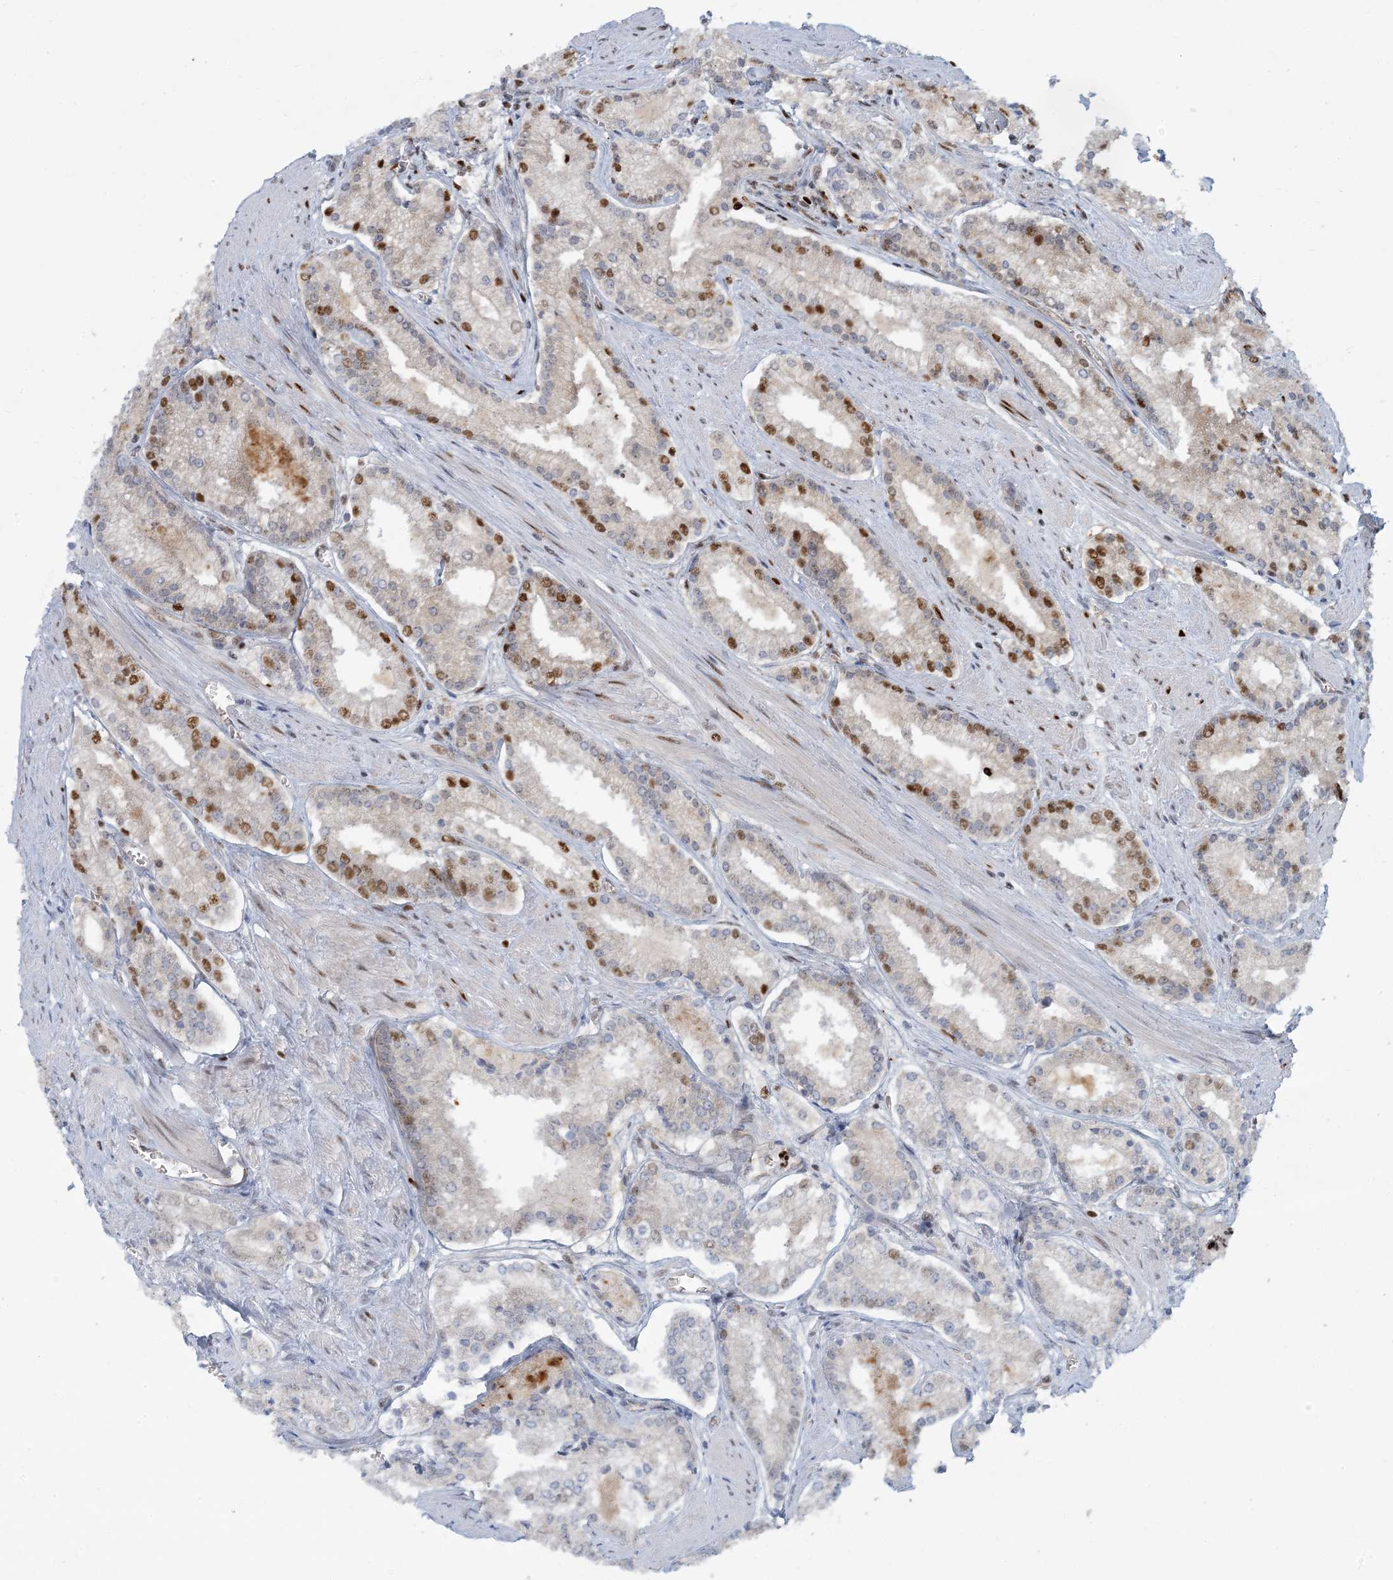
{"staining": {"intensity": "moderate", "quantity": "<25%", "location": "nuclear"}, "tissue": "prostate cancer", "cell_type": "Tumor cells", "image_type": "cancer", "snomed": [{"axis": "morphology", "description": "Adenocarcinoma, Low grade"}, {"axis": "topography", "description": "Prostate"}], "caption": "High-magnification brightfield microscopy of prostate cancer (low-grade adenocarcinoma) stained with DAB (3,3'-diaminobenzidine) (brown) and counterstained with hematoxylin (blue). tumor cells exhibit moderate nuclear positivity is seen in approximately<25% of cells.", "gene": "AK9", "patient": {"sex": "male", "age": 54}}